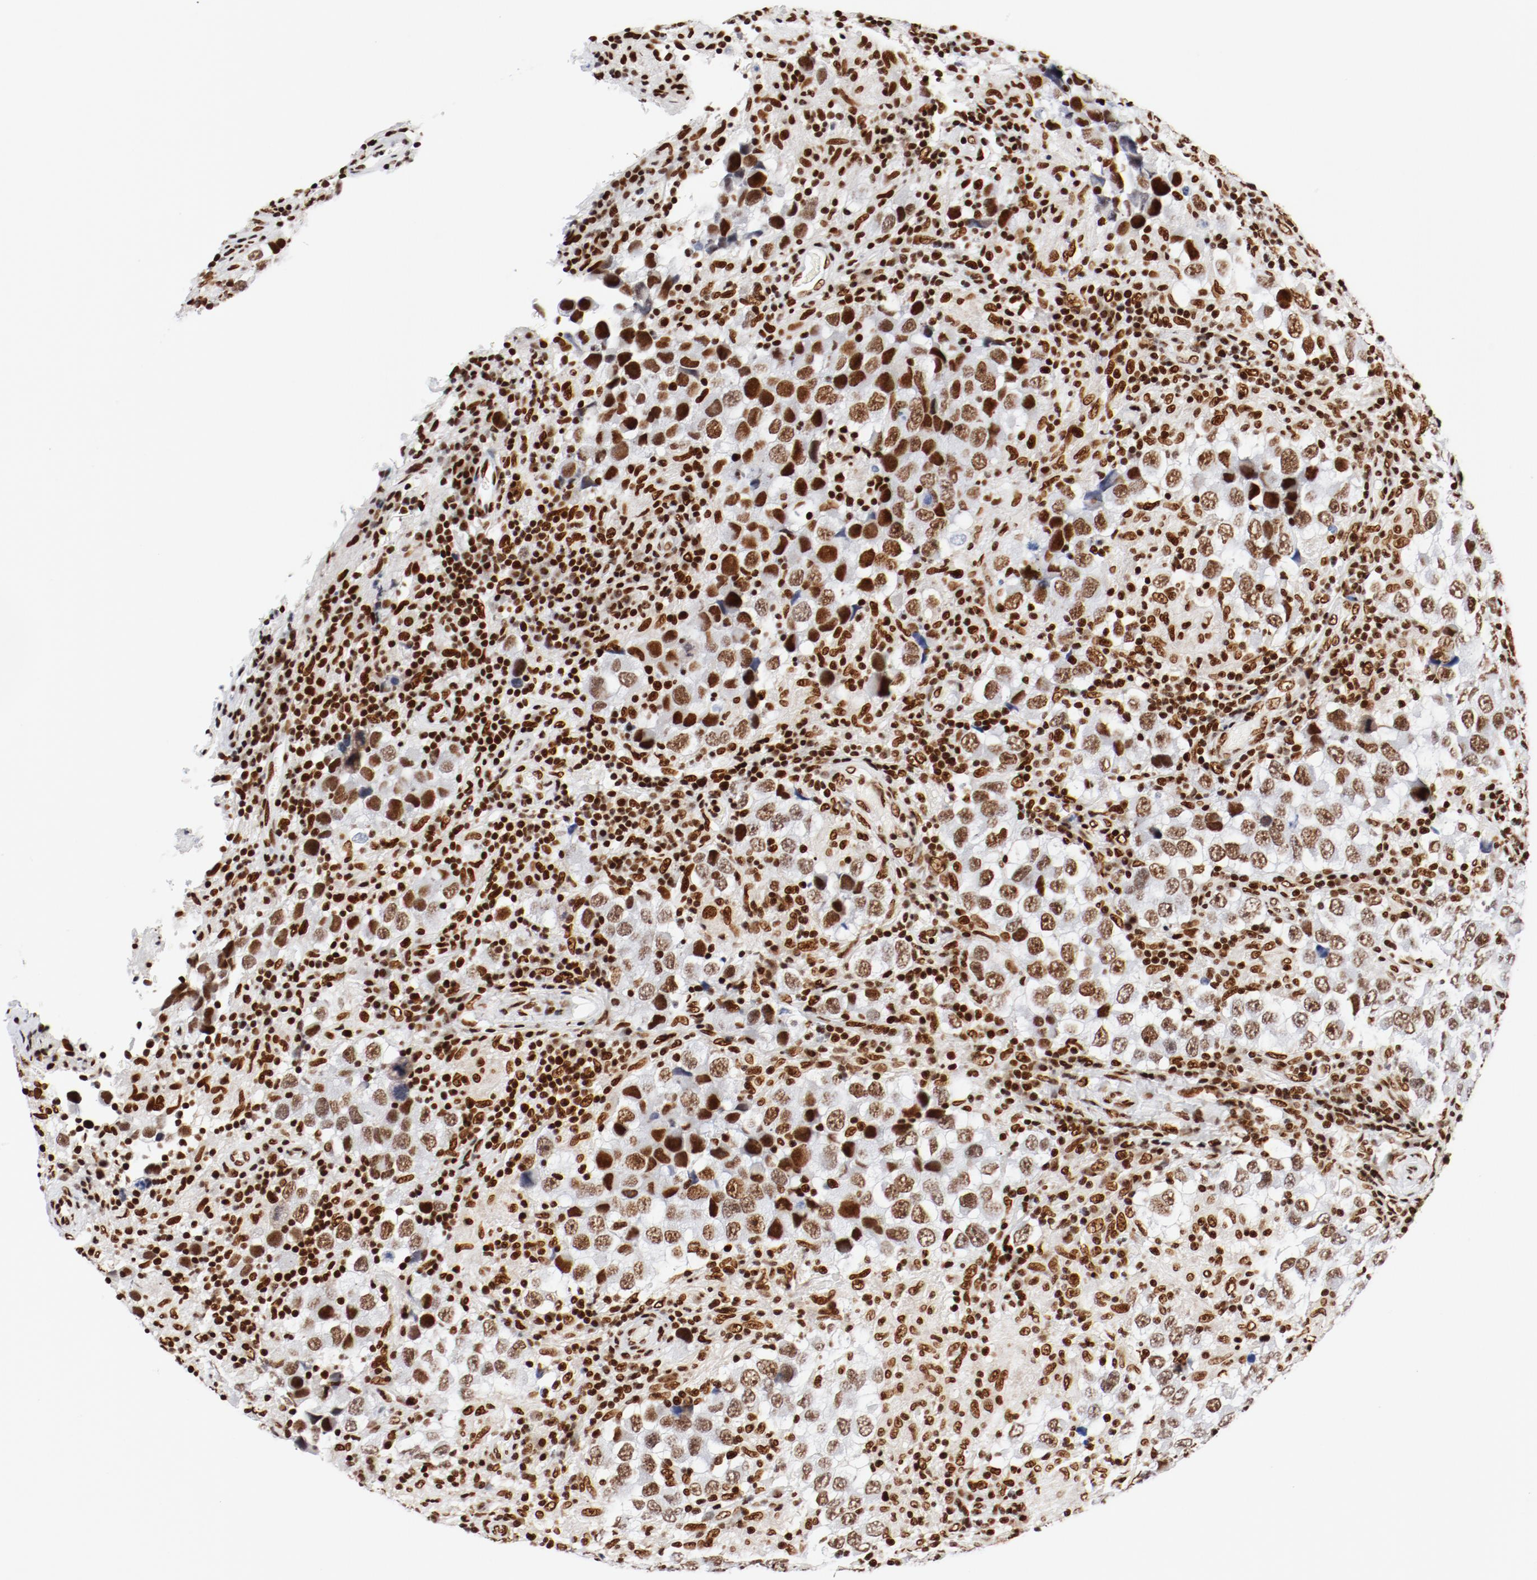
{"staining": {"intensity": "moderate", "quantity": ">75%", "location": "nuclear"}, "tissue": "testis cancer", "cell_type": "Tumor cells", "image_type": "cancer", "snomed": [{"axis": "morphology", "description": "Carcinoma, Embryonal, NOS"}, {"axis": "topography", "description": "Testis"}], "caption": "Protein staining exhibits moderate nuclear expression in approximately >75% of tumor cells in testis cancer.", "gene": "CTBP1", "patient": {"sex": "male", "age": 21}}